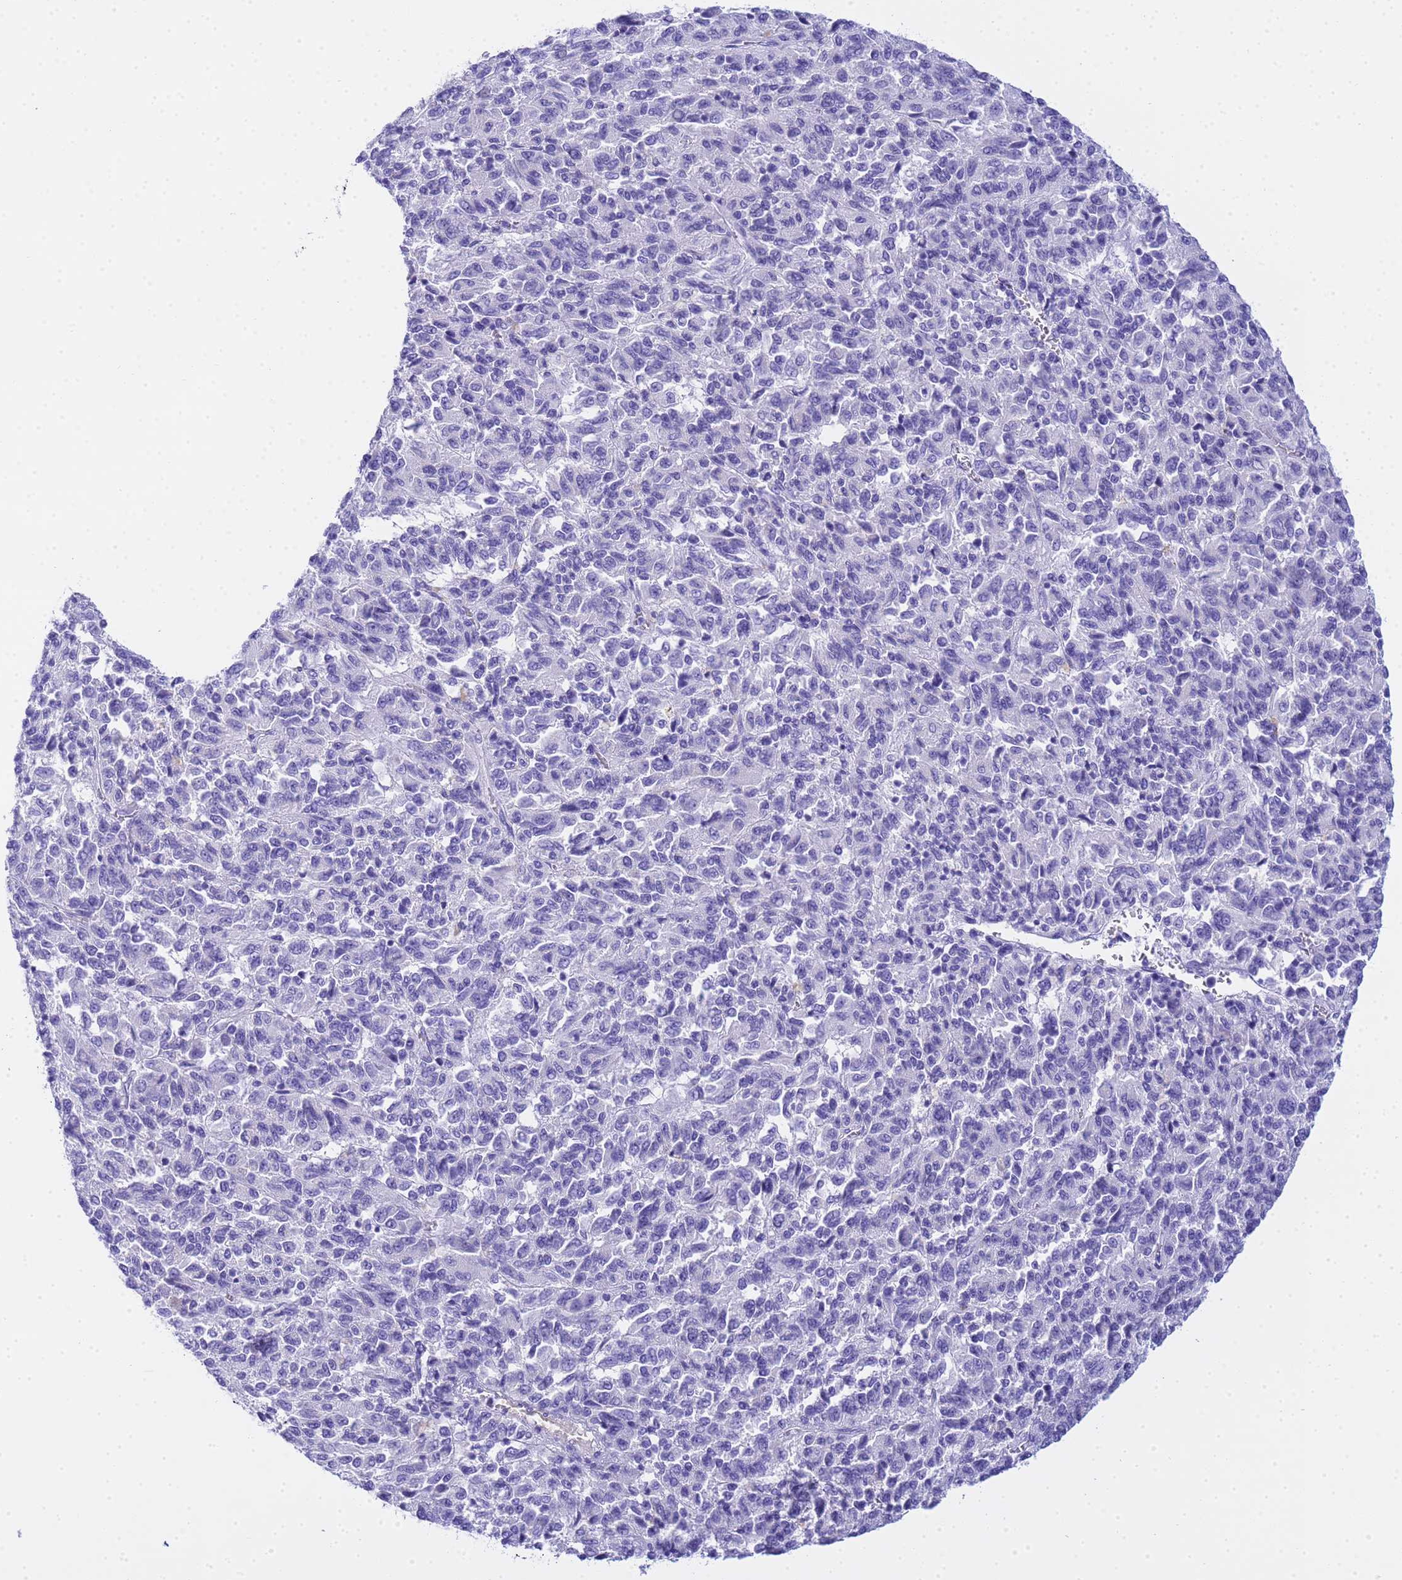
{"staining": {"intensity": "negative", "quantity": "none", "location": "none"}, "tissue": "melanoma", "cell_type": "Tumor cells", "image_type": "cancer", "snomed": [{"axis": "morphology", "description": "Malignant melanoma, Metastatic site"}, {"axis": "topography", "description": "Lung"}], "caption": "Melanoma was stained to show a protein in brown. There is no significant expression in tumor cells.", "gene": "AQP12A", "patient": {"sex": "male", "age": 64}}